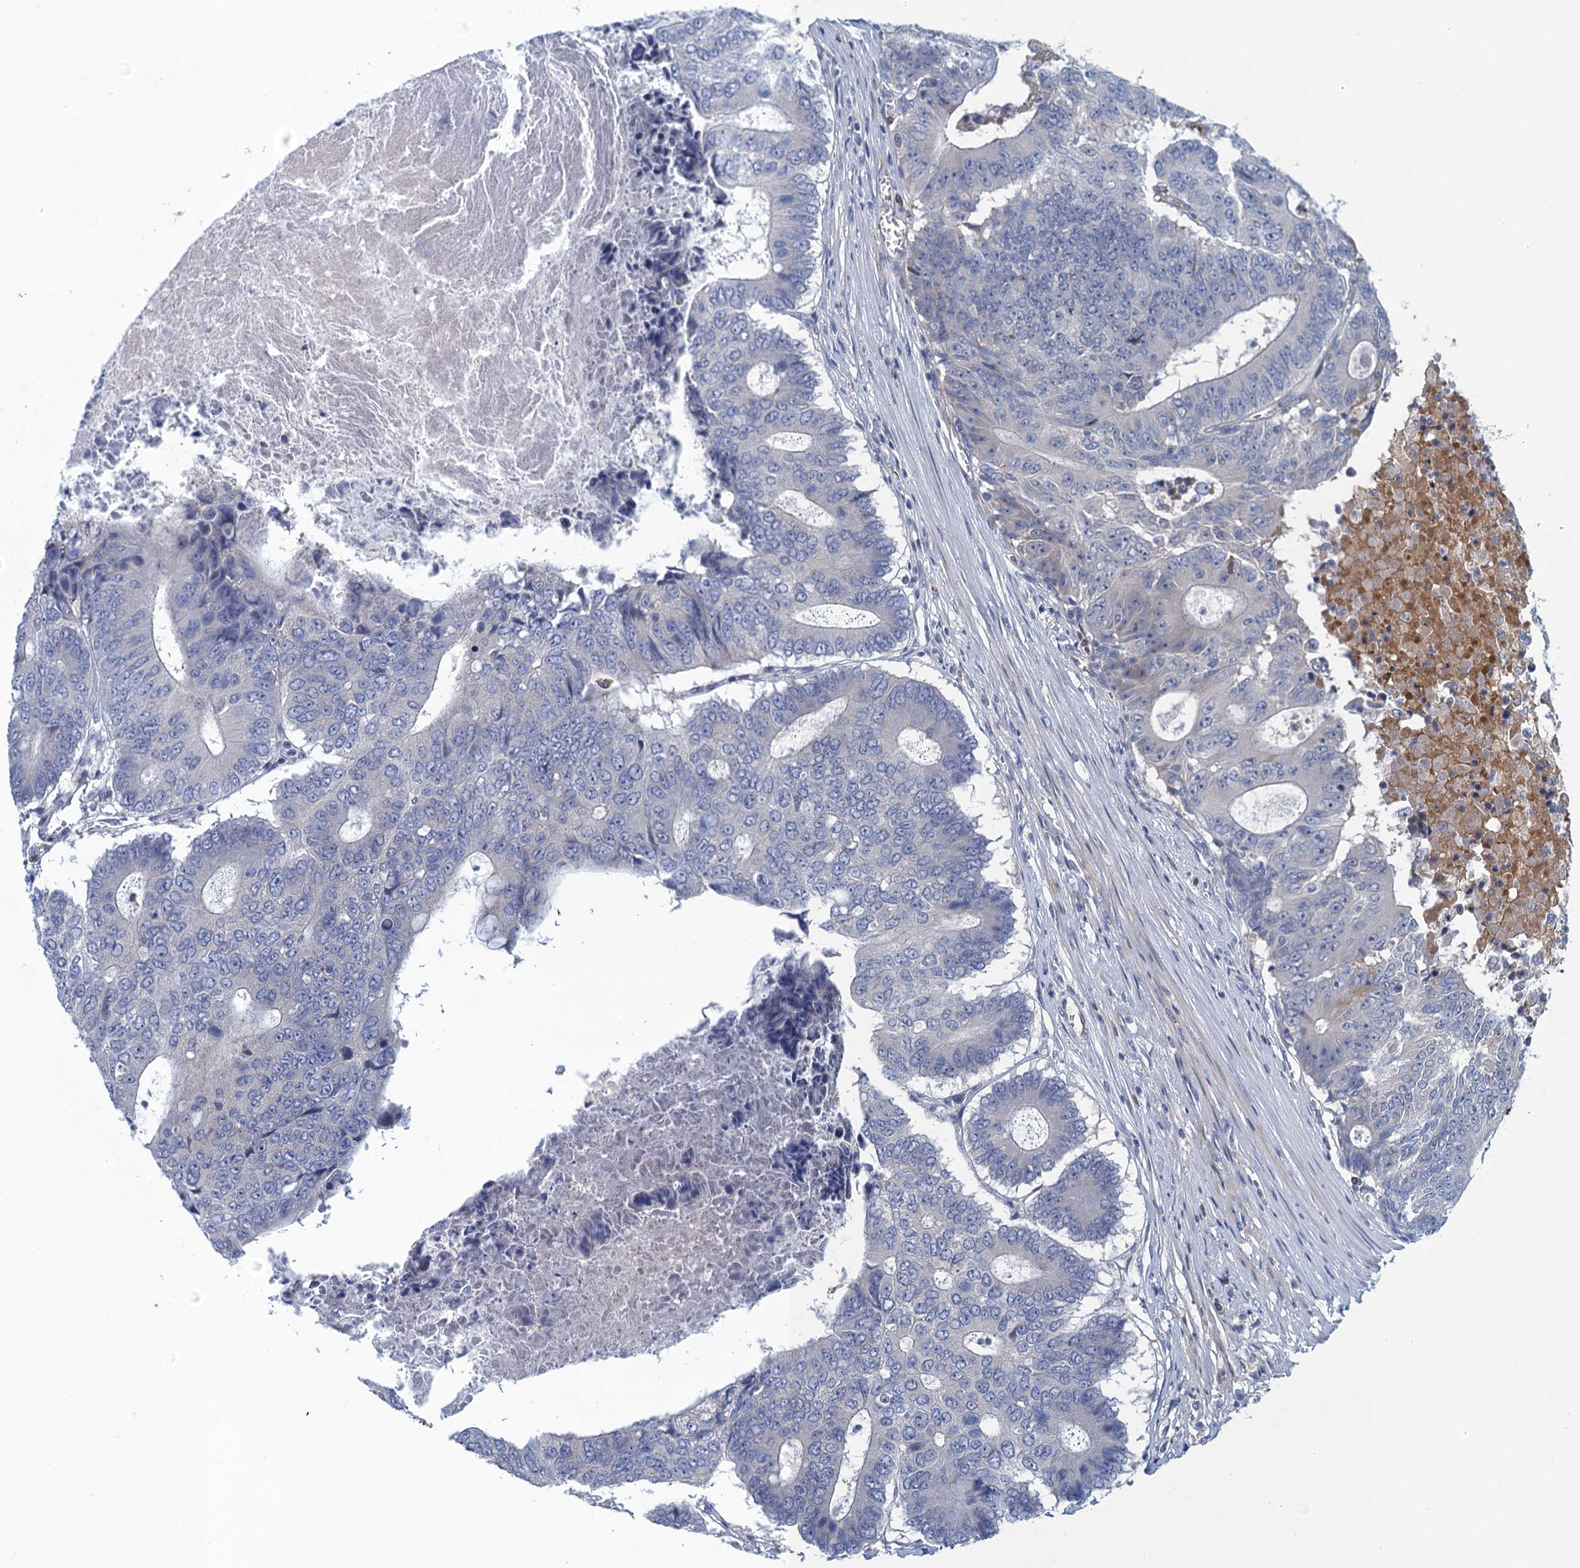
{"staining": {"intensity": "negative", "quantity": "none", "location": "none"}, "tissue": "colorectal cancer", "cell_type": "Tumor cells", "image_type": "cancer", "snomed": [{"axis": "morphology", "description": "Adenocarcinoma, NOS"}, {"axis": "topography", "description": "Colon"}], "caption": "High magnification brightfield microscopy of colorectal cancer (adenocarcinoma) stained with DAB (brown) and counterstained with hematoxylin (blue): tumor cells show no significant positivity.", "gene": "SCEL", "patient": {"sex": "male", "age": 87}}